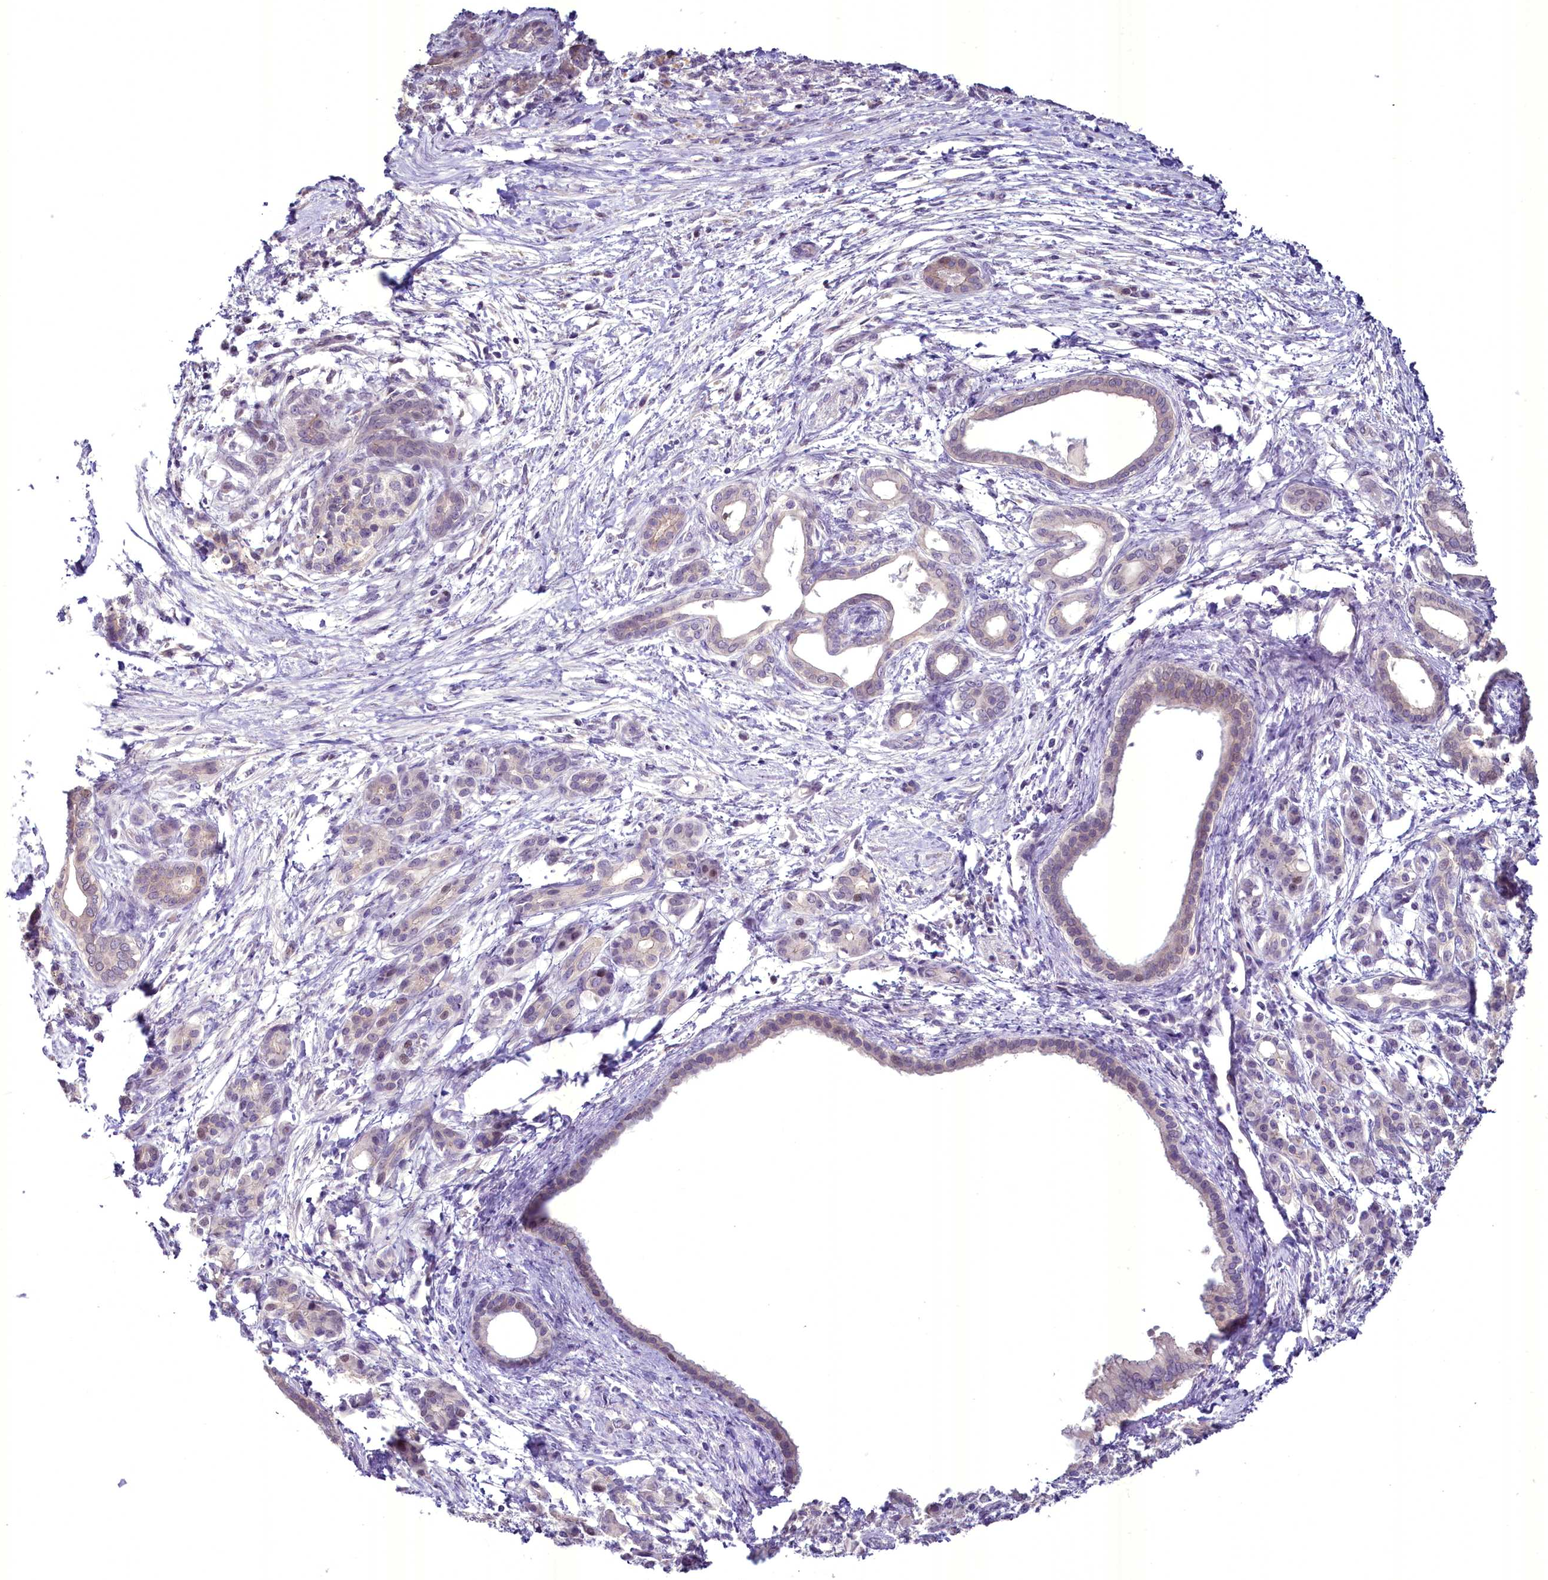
{"staining": {"intensity": "negative", "quantity": "none", "location": "none"}, "tissue": "pancreatic cancer", "cell_type": "Tumor cells", "image_type": "cancer", "snomed": [{"axis": "morphology", "description": "Adenocarcinoma, NOS"}, {"axis": "topography", "description": "Pancreas"}], "caption": "Immunohistochemical staining of pancreatic adenocarcinoma shows no significant expression in tumor cells.", "gene": "BANK1", "patient": {"sex": "female", "age": 55}}